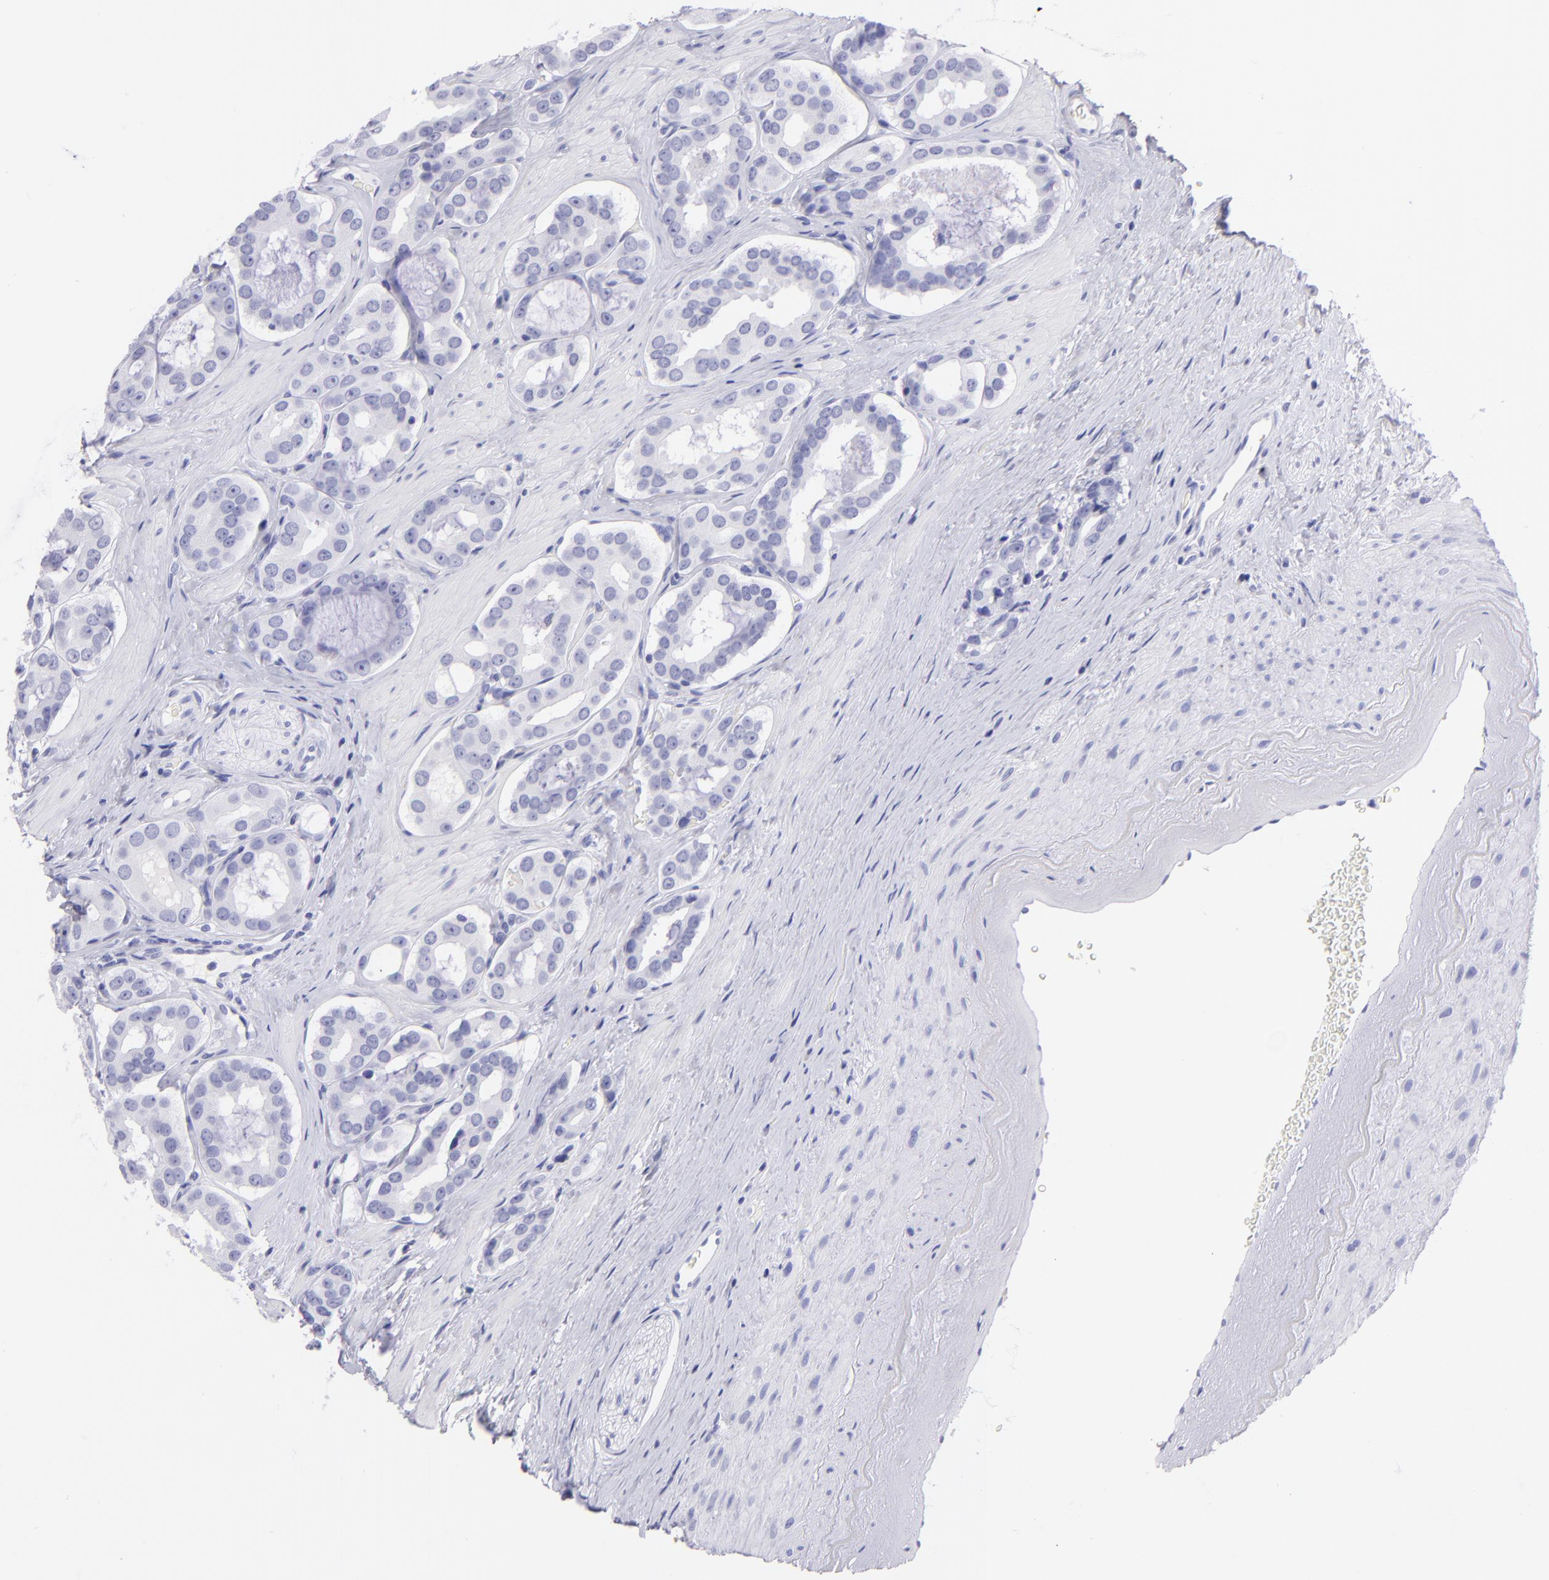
{"staining": {"intensity": "negative", "quantity": "none", "location": "none"}, "tissue": "prostate cancer", "cell_type": "Tumor cells", "image_type": "cancer", "snomed": [{"axis": "morphology", "description": "Adenocarcinoma, Low grade"}, {"axis": "topography", "description": "Prostate"}], "caption": "Protein analysis of prostate cancer demonstrates no significant positivity in tumor cells.", "gene": "PIP", "patient": {"sex": "male", "age": 59}}